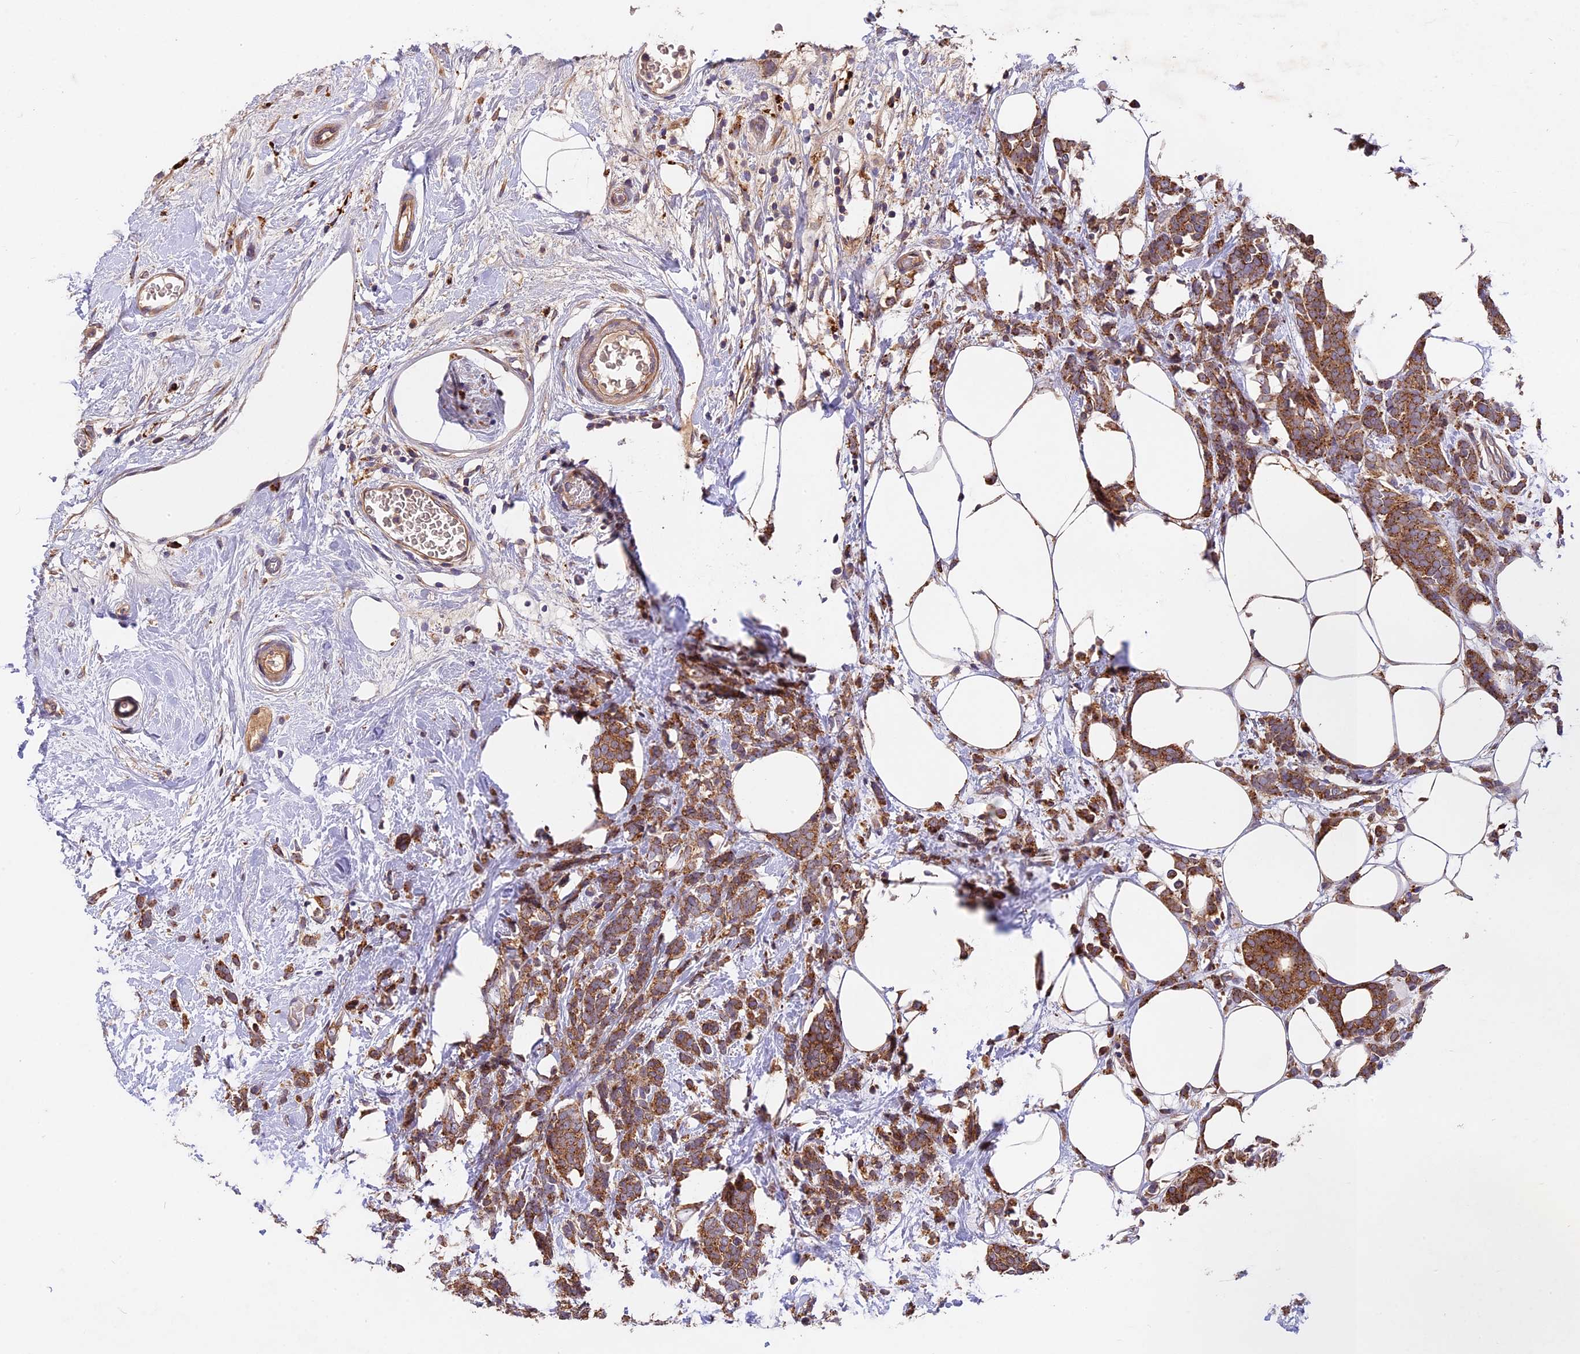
{"staining": {"intensity": "moderate", "quantity": ">75%", "location": "cytoplasmic/membranous"}, "tissue": "breast cancer", "cell_type": "Tumor cells", "image_type": "cancer", "snomed": [{"axis": "morphology", "description": "Lobular carcinoma"}, {"axis": "topography", "description": "Breast"}], "caption": "Immunohistochemistry (IHC) of human lobular carcinoma (breast) demonstrates medium levels of moderate cytoplasmic/membranous expression in approximately >75% of tumor cells. The staining is performed using DAB (3,3'-diaminobenzidine) brown chromogen to label protein expression. The nuclei are counter-stained blue using hematoxylin.", "gene": "COPE", "patient": {"sex": "female", "age": 58}}